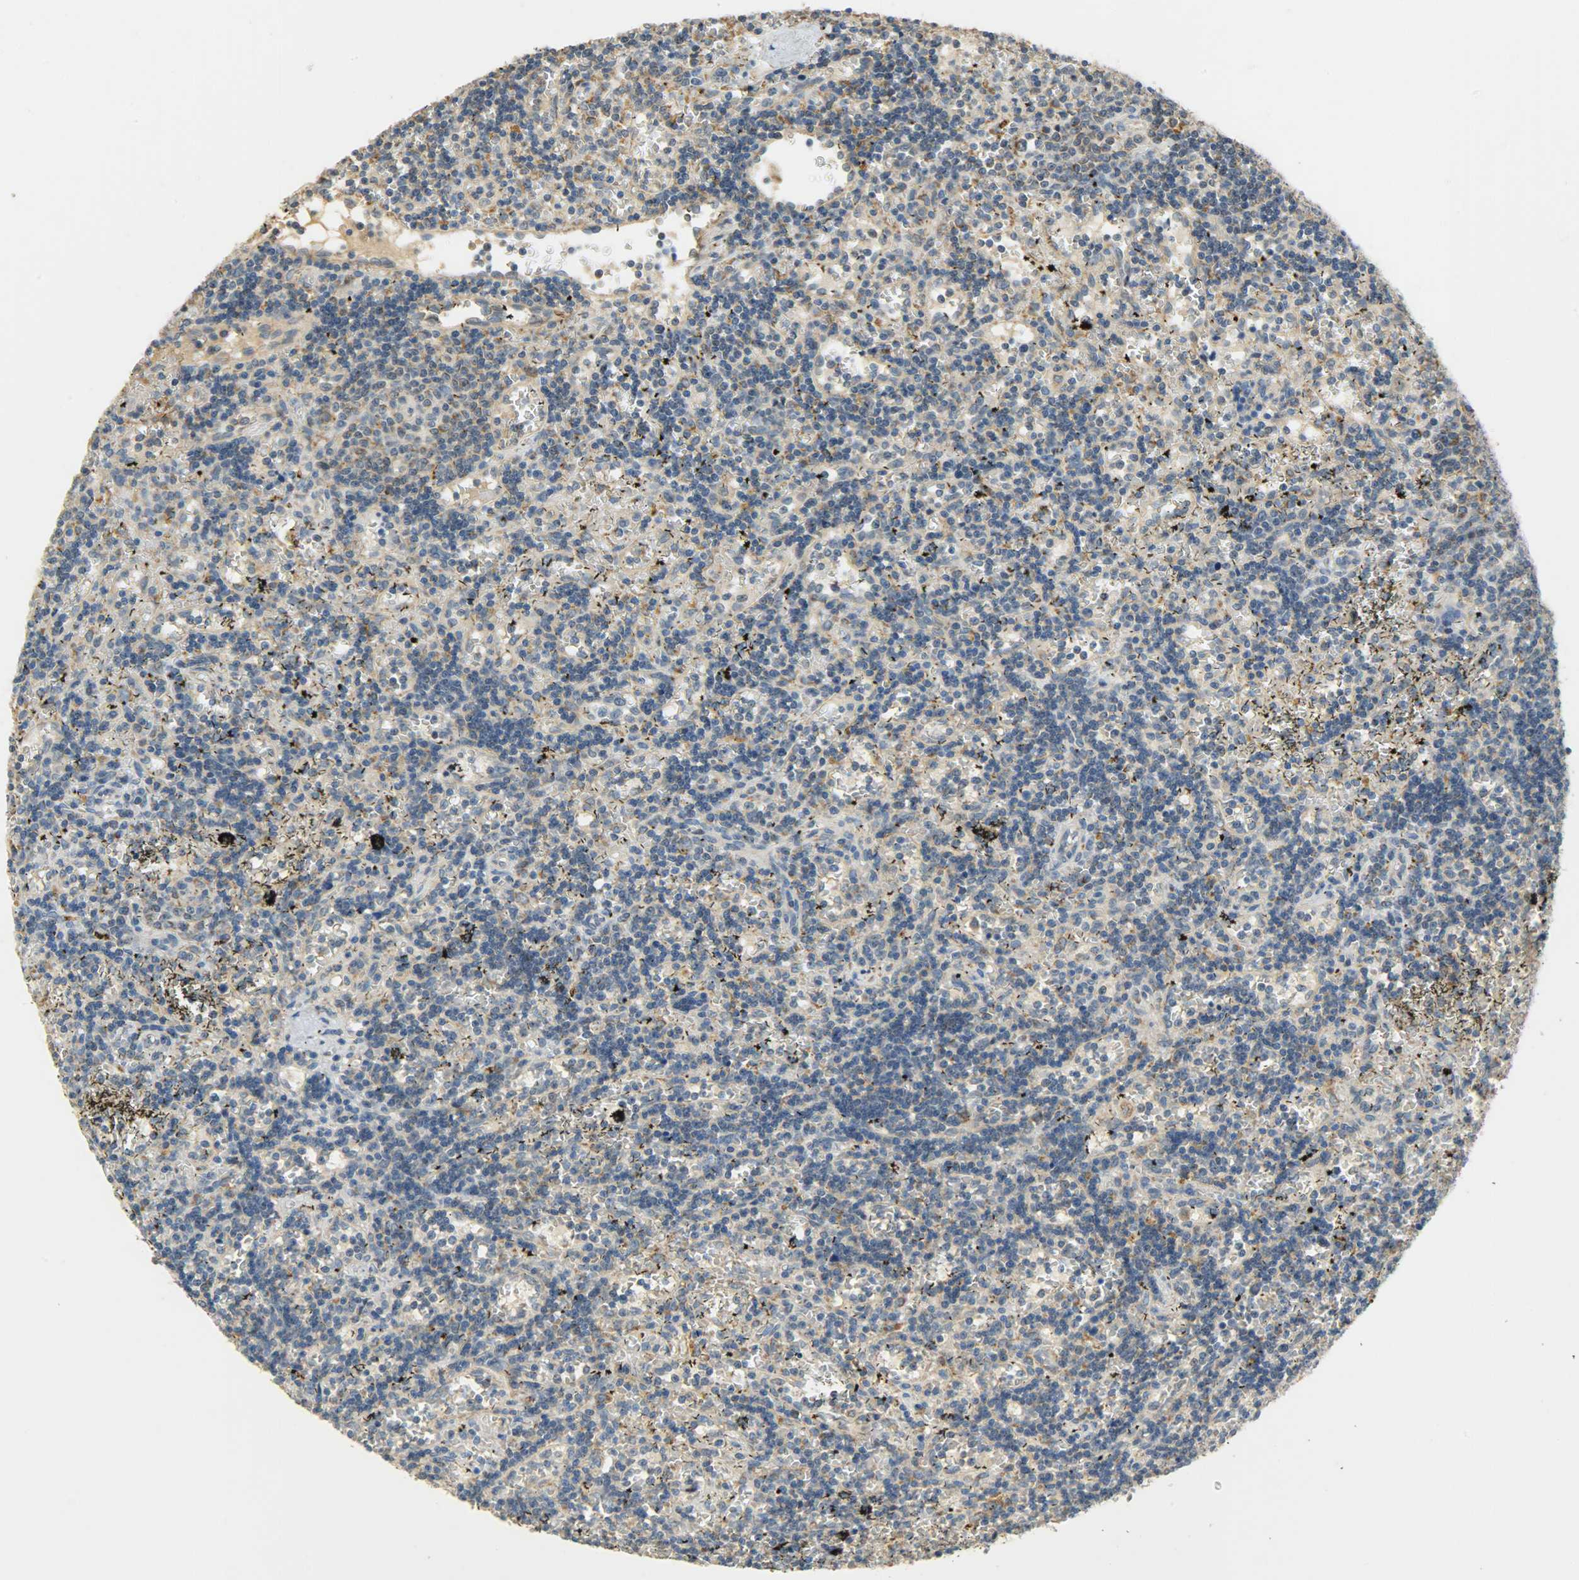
{"staining": {"intensity": "weak", "quantity": ">75%", "location": "cytoplasmic/membranous"}, "tissue": "lymphoma", "cell_type": "Tumor cells", "image_type": "cancer", "snomed": [{"axis": "morphology", "description": "Malignant lymphoma, non-Hodgkin's type, Low grade"}, {"axis": "topography", "description": "Spleen"}], "caption": "Tumor cells exhibit low levels of weak cytoplasmic/membranous positivity in about >75% of cells in low-grade malignant lymphoma, non-Hodgkin's type.", "gene": "HDHD5", "patient": {"sex": "male", "age": 60}}